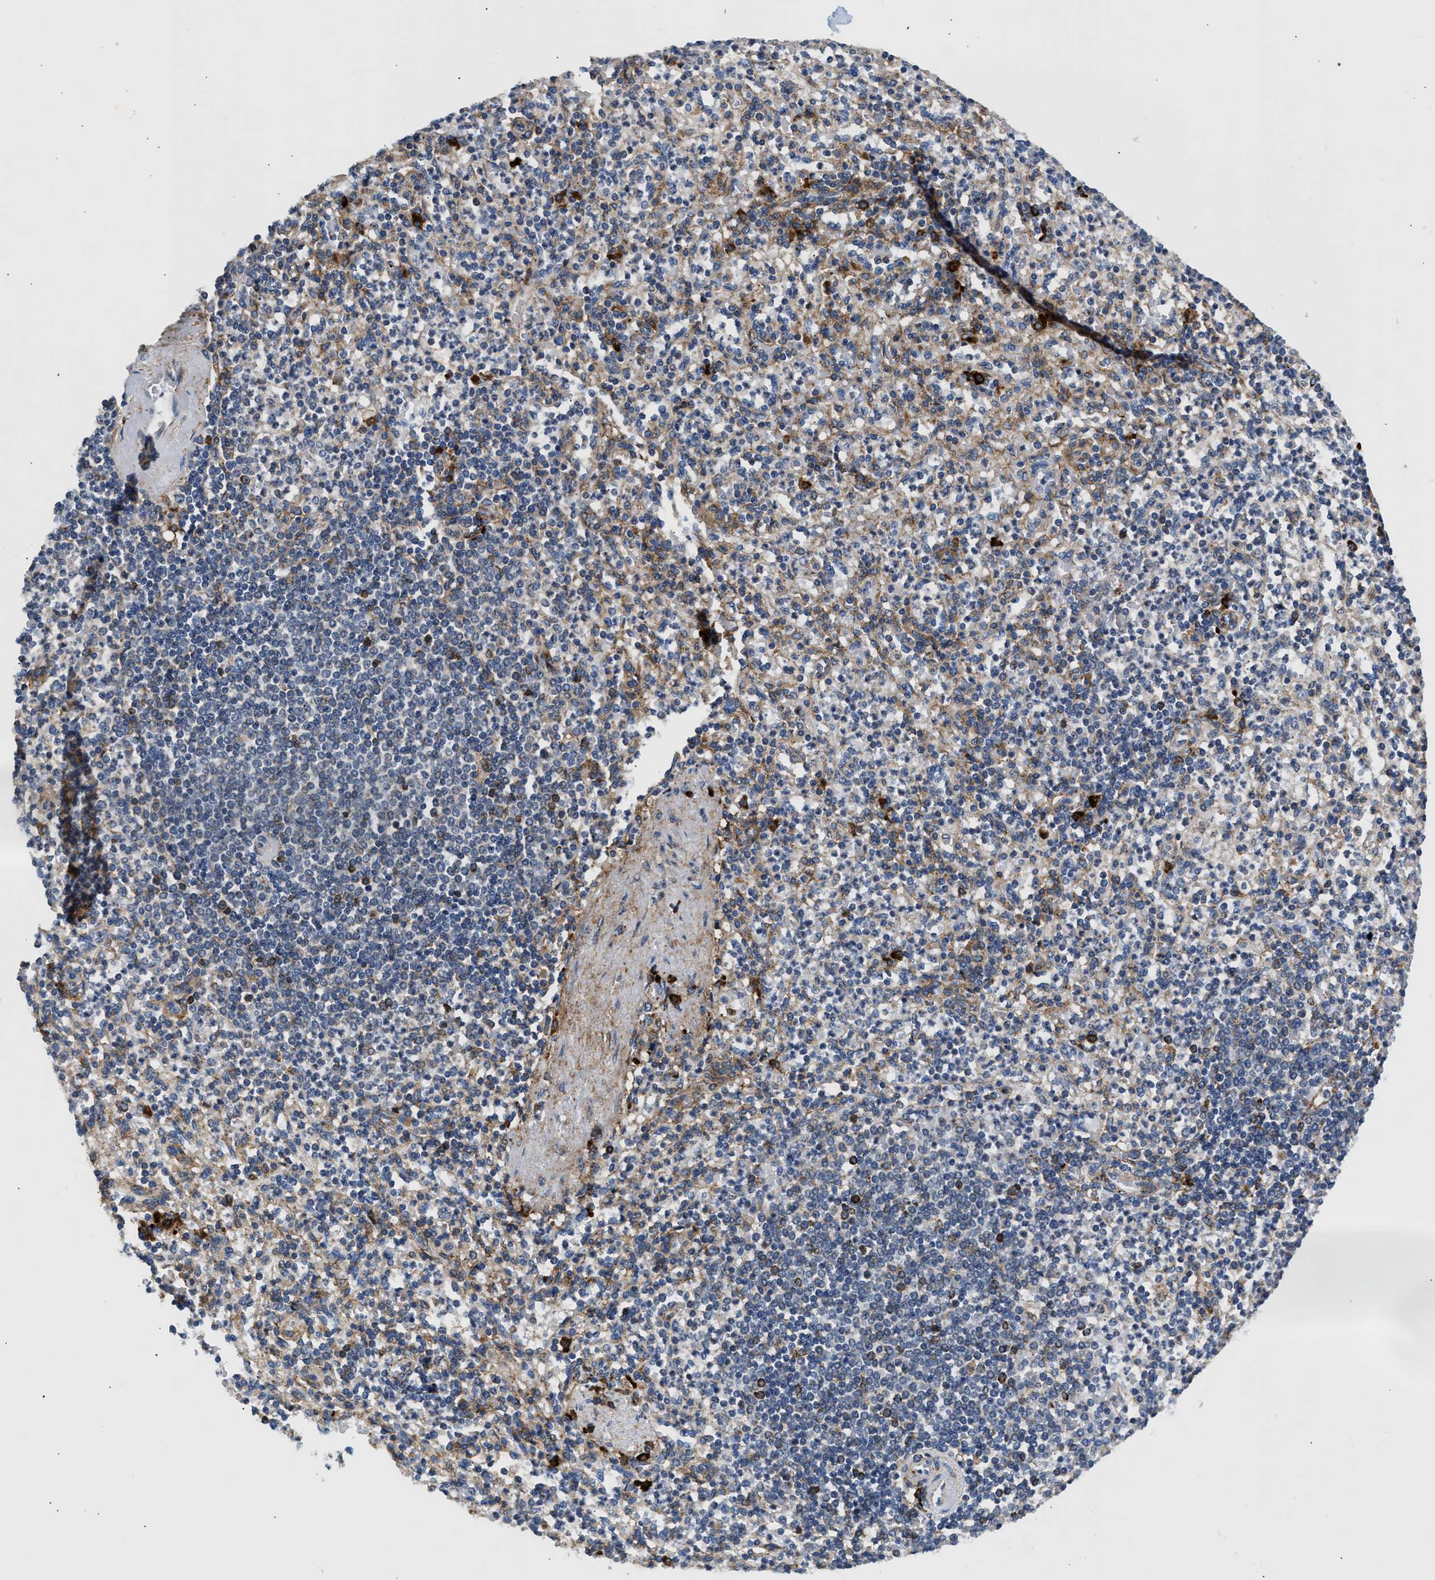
{"staining": {"intensity": "weak", "quantity": "25%-75%", "location": "cytoplasmic/membranous"}, "tissue": "spleen", "cell_type": "Cells in red pulp", "image_type": "normal", "snomed": [{"axis": "morphology", "description": "Normal tissue, NOS"}, {"axis": "topography", "description": "Spleen"}], "caption": "Immunohistochemistry of benign spleen exhibits low levels of weak cytoplasmic/membranous expression in about 25%-75% of cells in red pulp.", "gene": "AMZ1", "patient": {"sex": "female", "age": 74}}